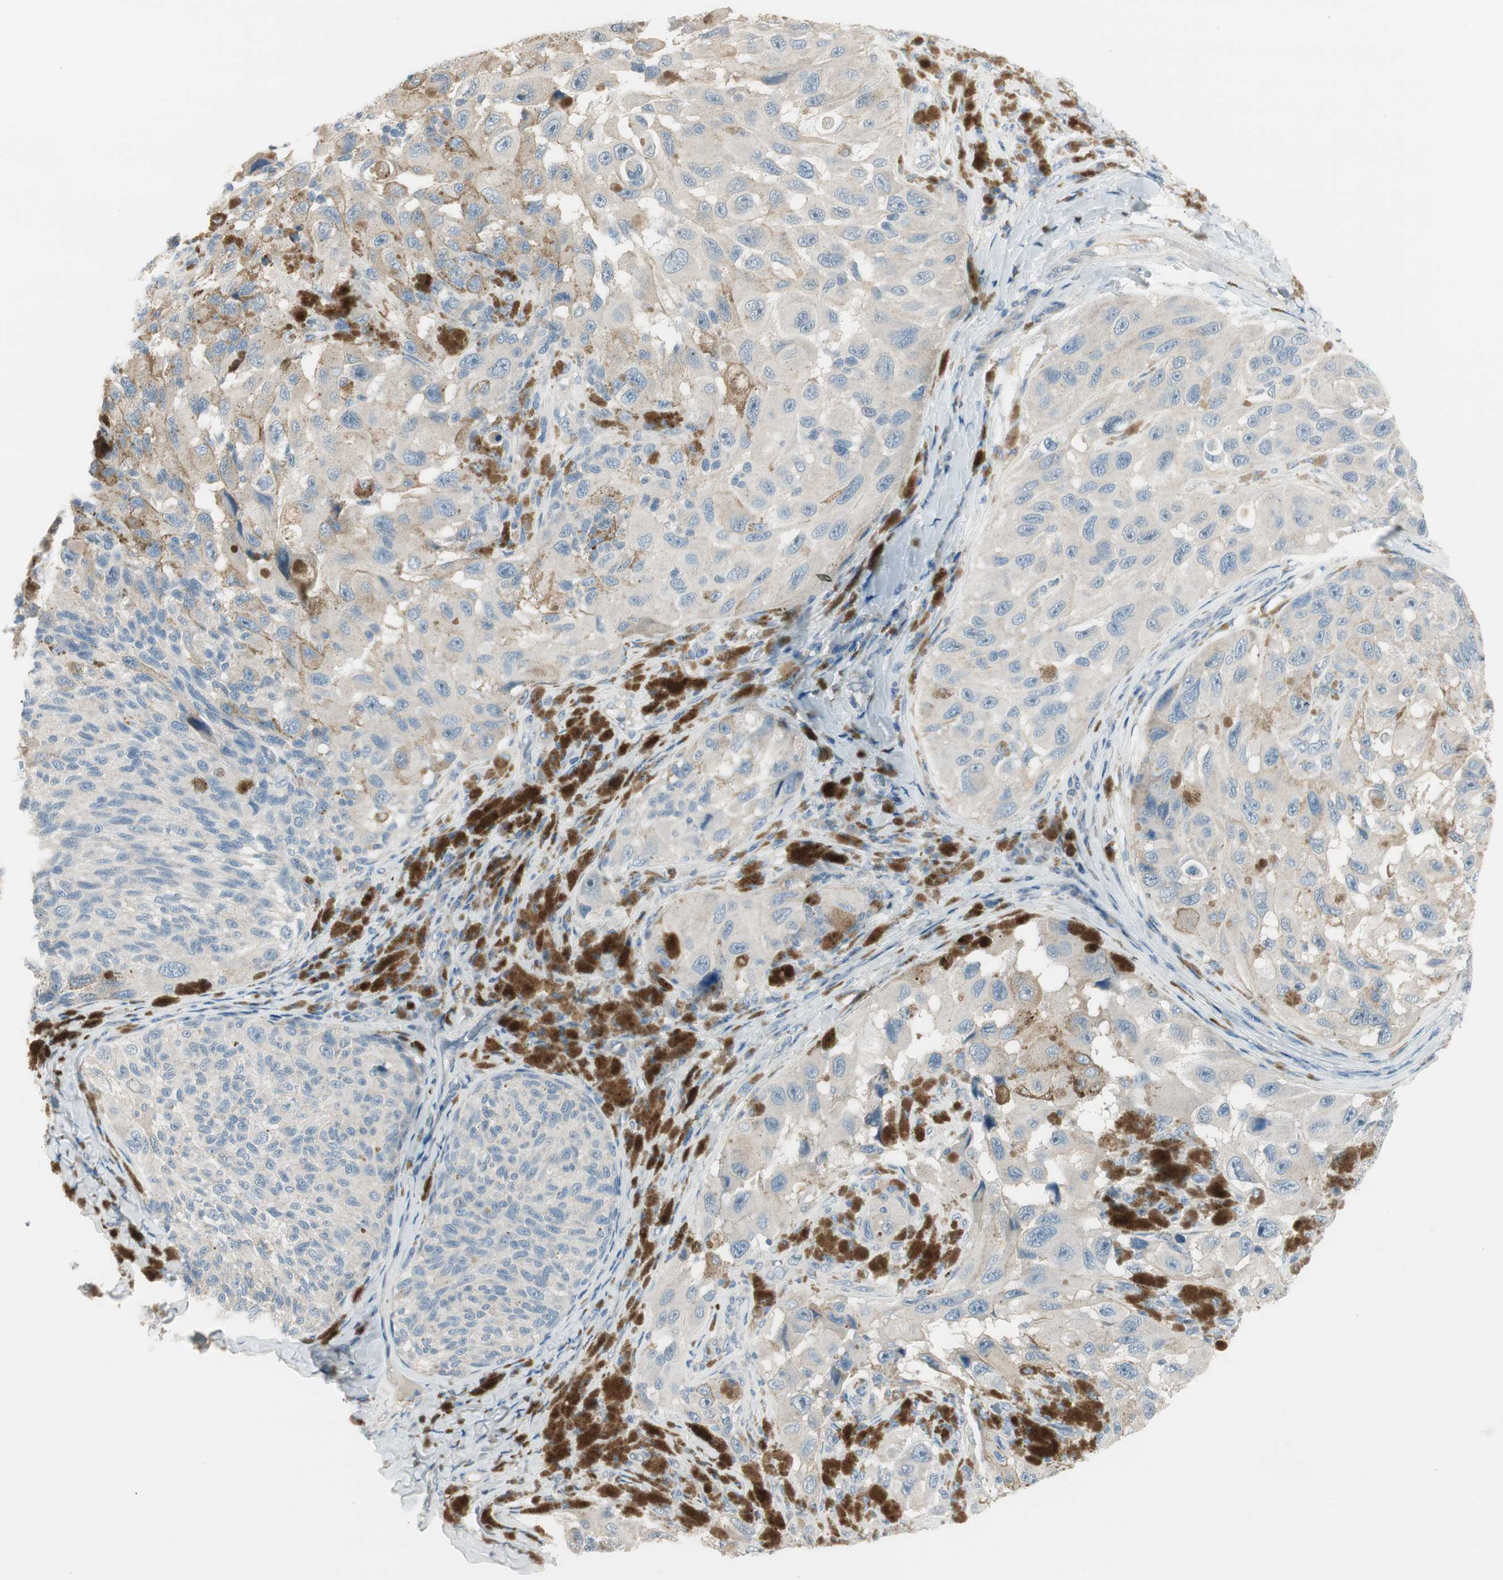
{"staining": {"intensity": "negative", "quantity": "none", "location": "none"}, "tissue": "melanoma", "cell_type": "Tumor cells", "image_type": "cancer", "snomed": [{"axis": "morphology", "description": "Malignant melanoma, NOS"}, {"axis": "topography", "description": "Skin"}], "caption": "Melanoma stained for a protein using immunohistochemistry (IHC) exhibits no staining tumor cells.", "gene": "EVA1A", "patient": {"sex": "female", "age": 73}}